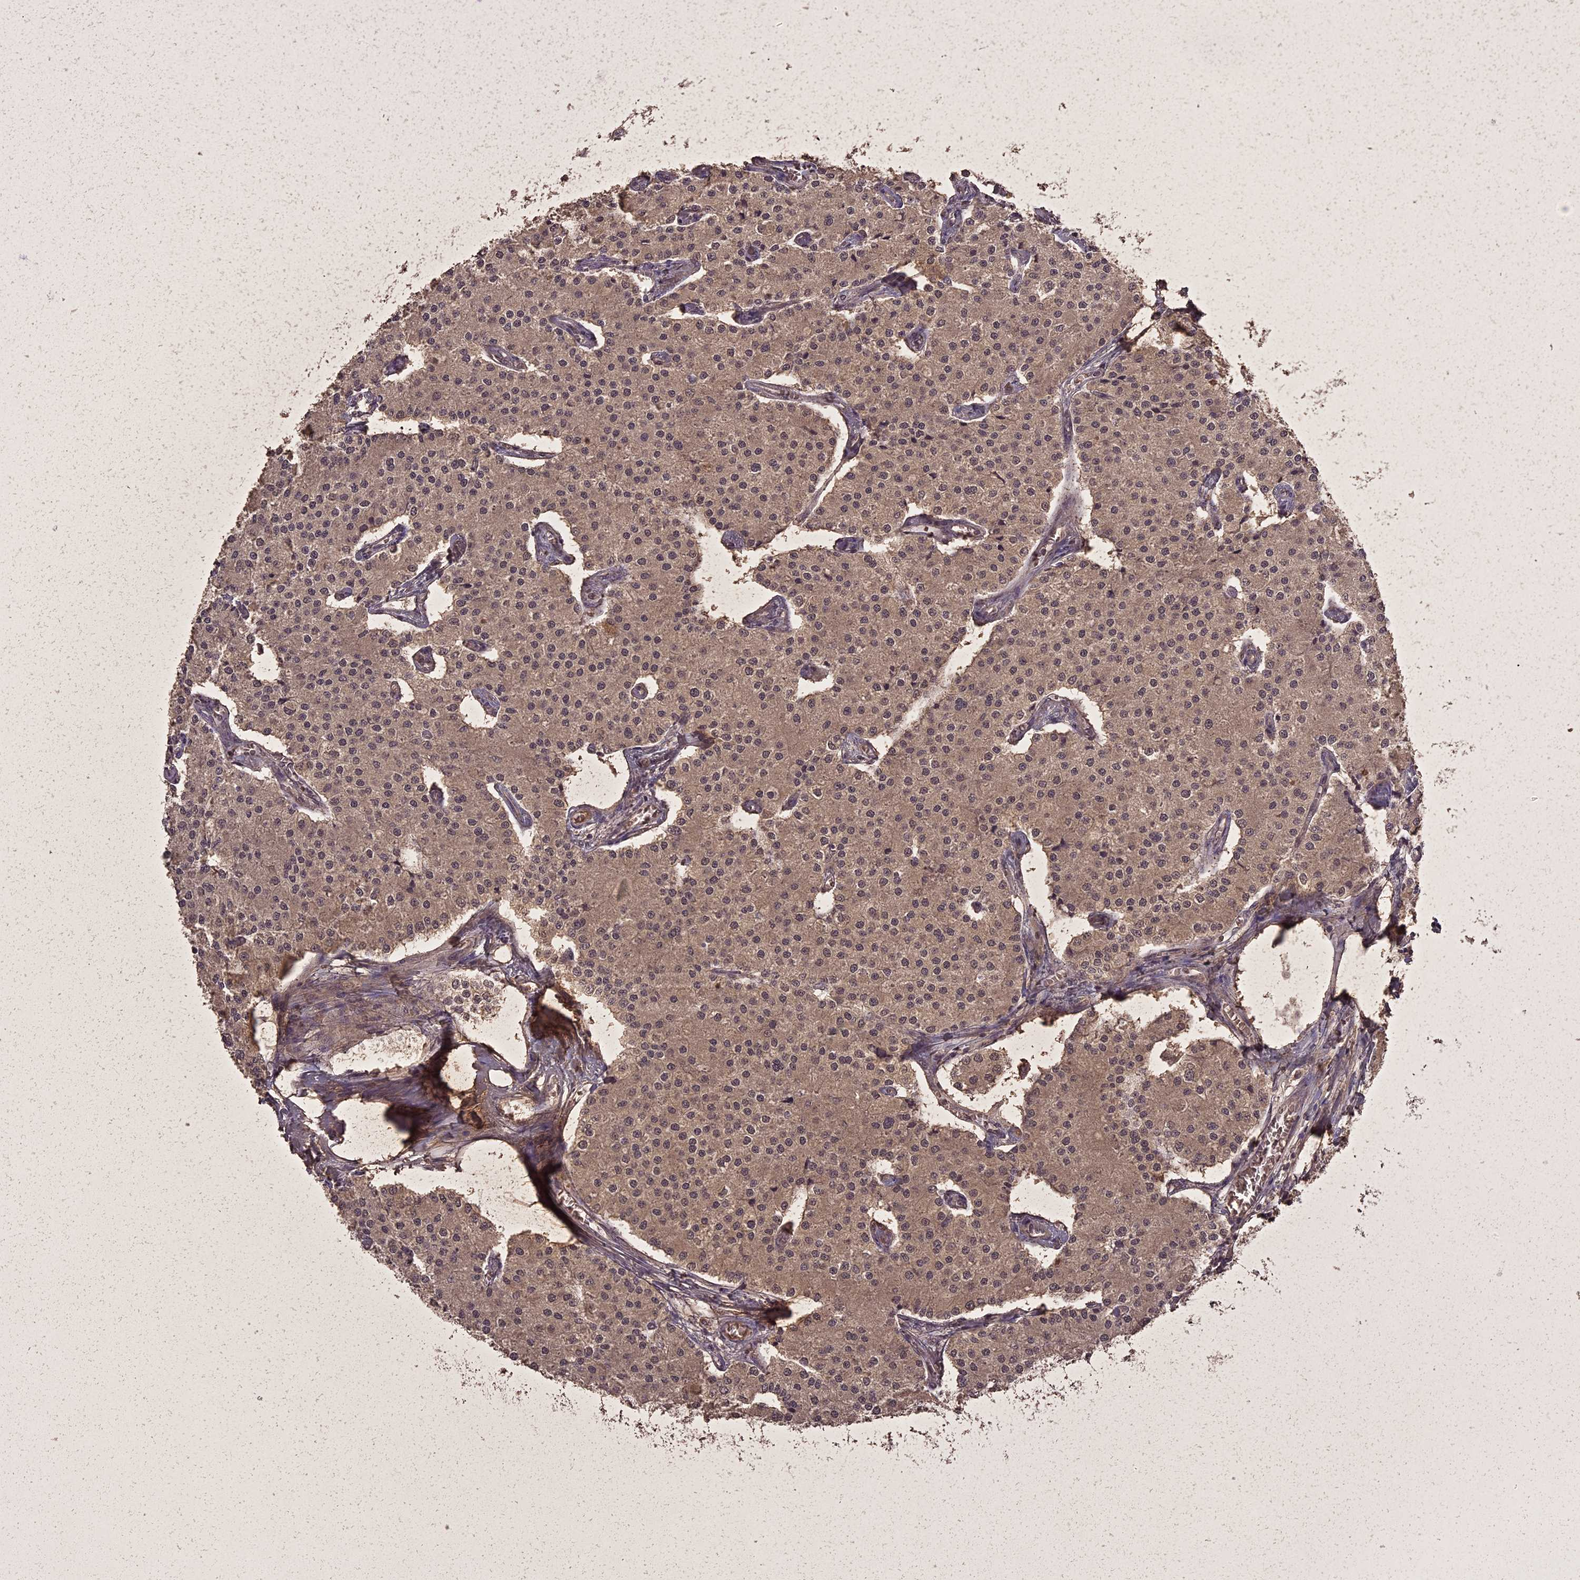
{"staining": {"intensity": "weak", "quantity": "25%-75%", "location": "cytoplasmic/membranous"}, "tissue": "carcinoid", "cell_type": "Tumor cells", "image_type": "cancer", "snomed": [{"axis": "morphology", "description": "Carcinoid, malignant, NOS"}, {"axis": "topography", "description": "Colon"}], "caption": "Weak cytoplasmic/membranous protein expression is seen in approximately 25%-75% of tumor cells in carcinoid.", "gene": "ING5", "patient": {"sex": "female", "age": 52}}